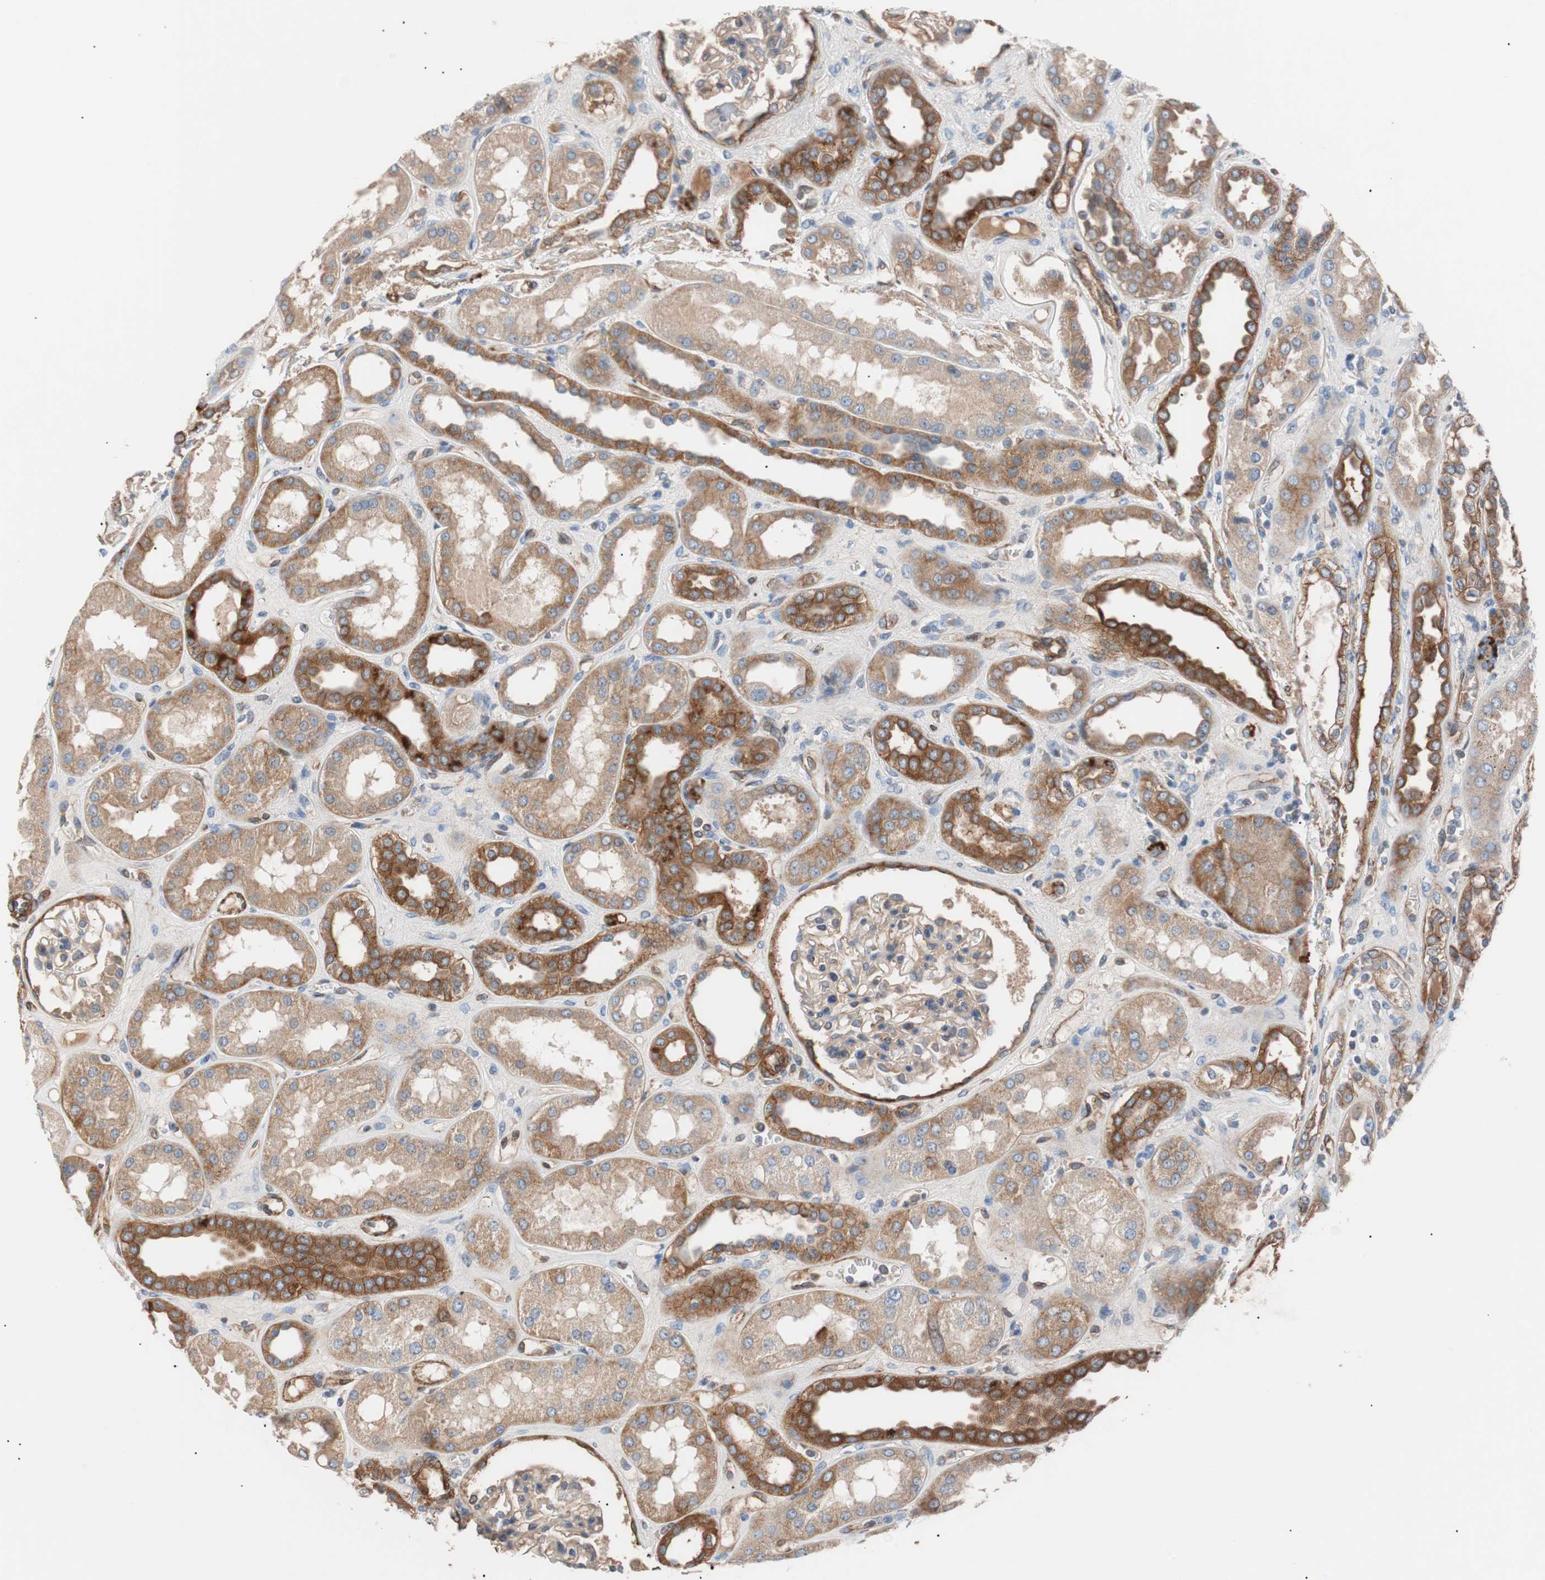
{"staining": {"intensity": "weak", "quantity": "<25%", "location": "cytoplasmic/membranous"}, "tissue": "kidney", "cell_type": "Cells in glomeruli", "image_type": "normal", "snomed": [{"axis": "morphology", "description": "Normal tissue, NOS"}, {"axis": "topography", "description": "Kidney"}], "caption": "High power microscopy photomicrograph of an immunohistochemistry (IHC) image of normal kidney, revealing no significant staining in cells in glomeruli.", "gene": "SPINT1", "patient": {"sex": "male", "age": 59}}